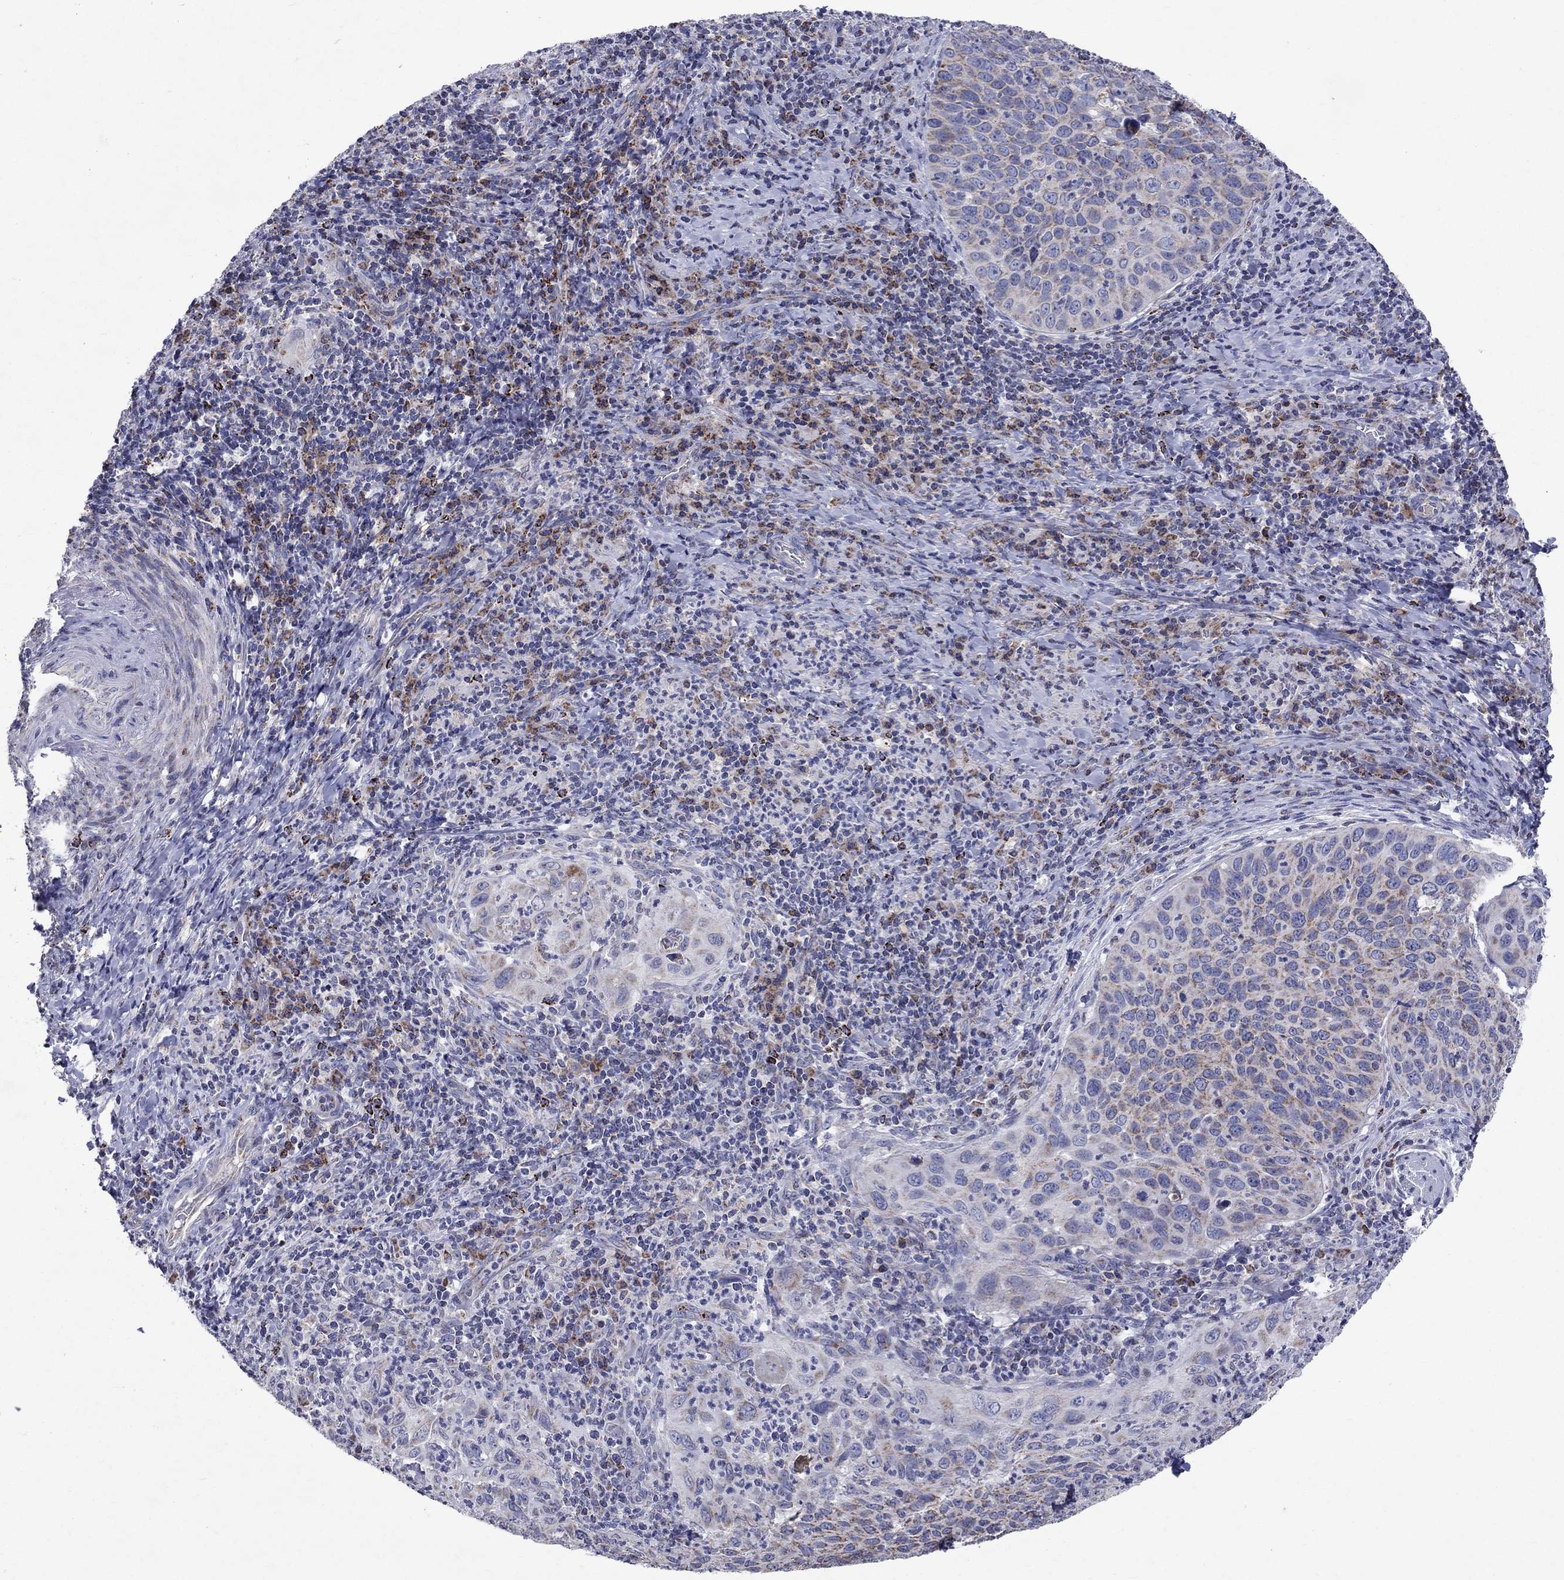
{"staining": {"intensity": "weak", "quantity": "<25%", "location": "cytoplasmic/membranous"}, "tissue": "cervical cancer", "cell_type": "Tumor cells", "image_type": "cancer", "snomed": [{"axis": "morphology", "description": "Squamous cell carcinoma, NOS"}, {"axis": "topography", "description": "Cervix"}], "caption": "Cervical cancer stained for a protein using immunohistochemistry (IHC) displays no expression tumor cells.", "gene": "SLC4A10", "patient": {"sex": "female", "age": 26}}